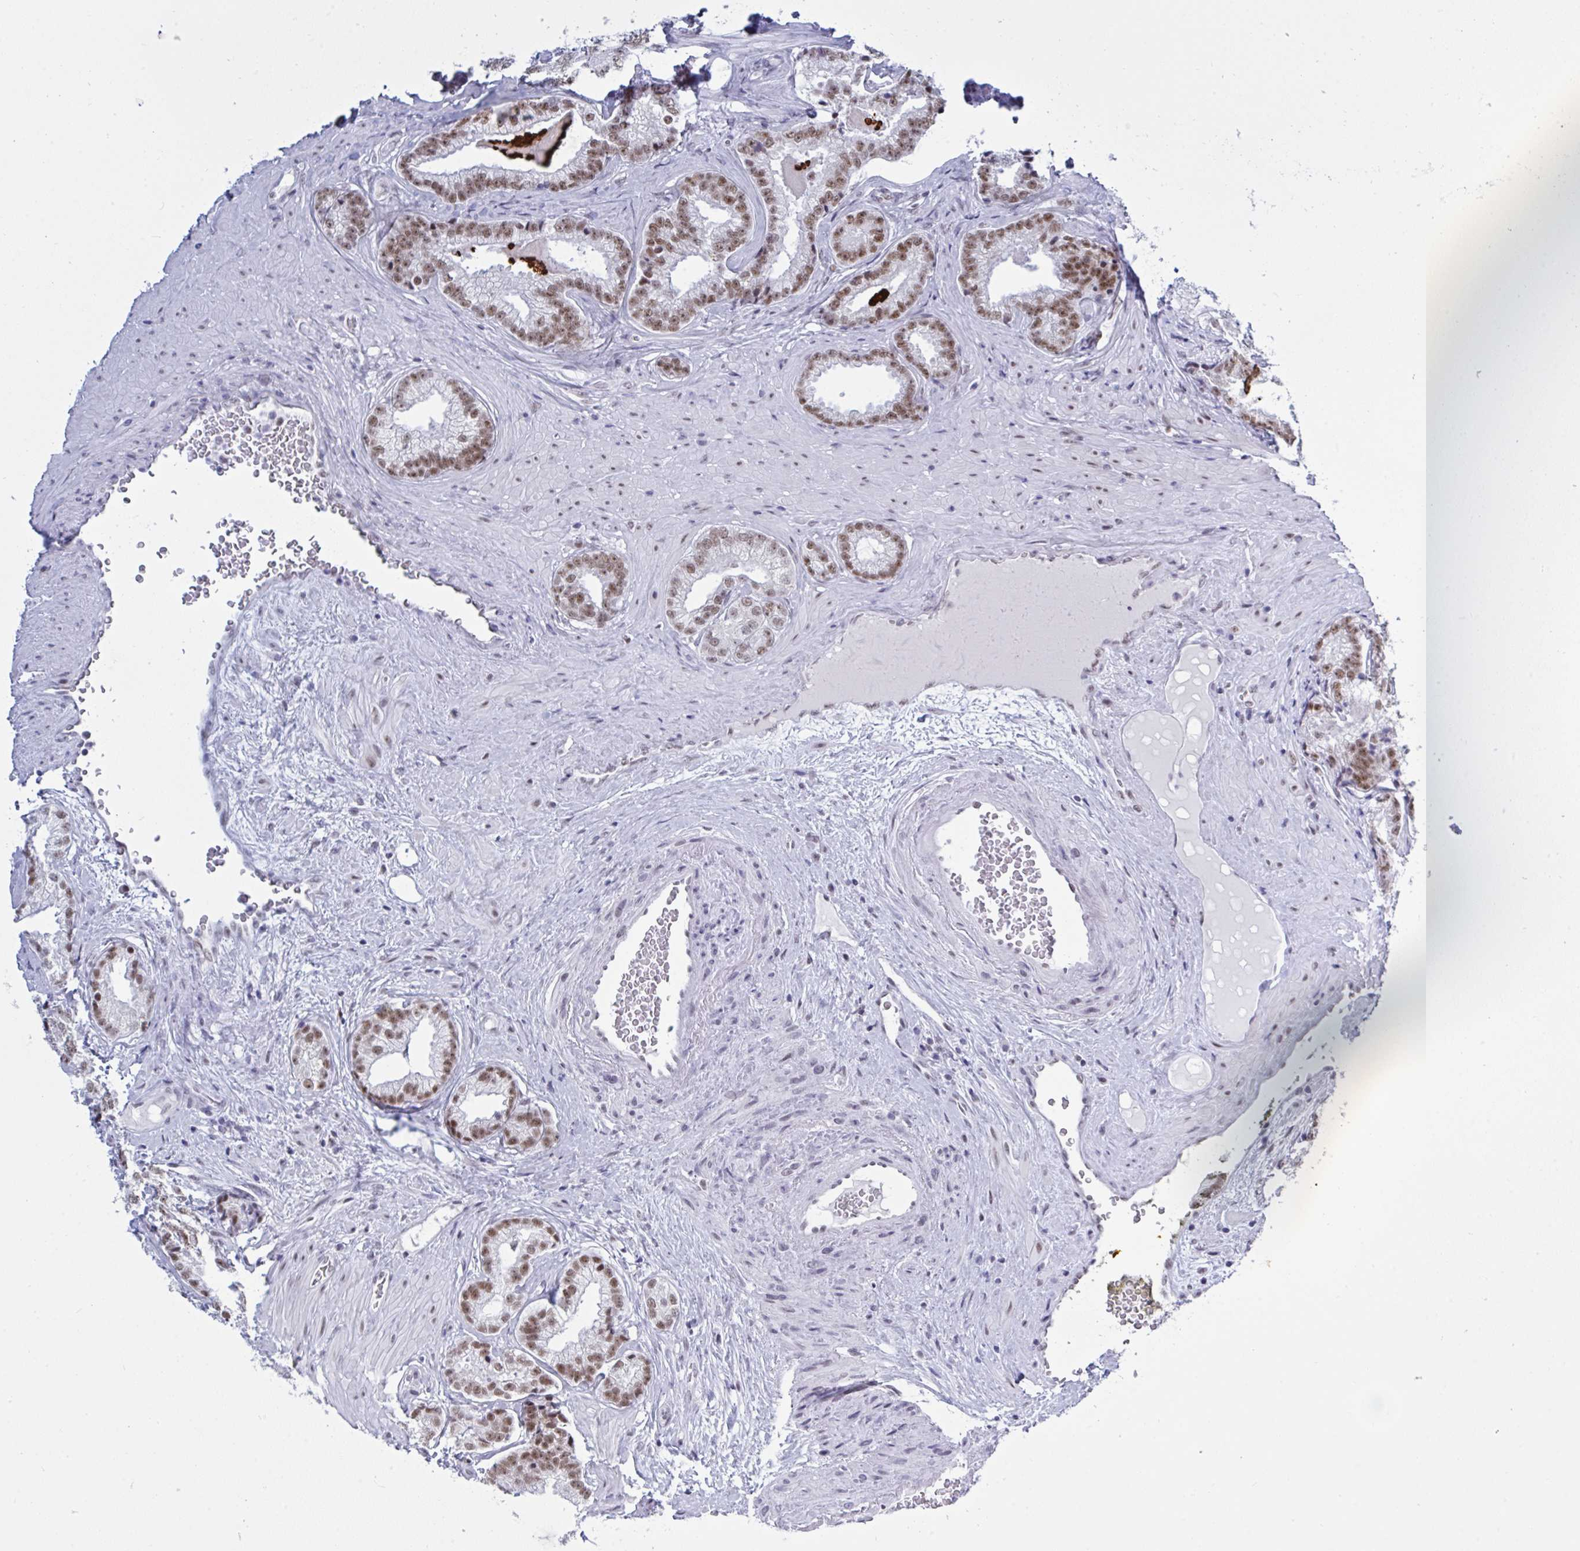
{"staining": {"intensity": "moderate", "quantity": ">75%", "location": "nuclear"}, "tissue": "prostate cancer", "cell_type": "Tumor cells", "image_type": "cancer", "snomed": [{"axis": "morphology", "description": "Adenocarcinoma, Low grade"}, {"axis": "topography", "description": "Prostate"}], "caption": "A medium amount of moderate nuclear expression is present in approximately >75% of tumor cells in prostate low-grade adenocarcinoma tissue. (IHC, brightfield microscopy, high magnification).", "gene": "PPP1R10", "patient": {"sex": "male", "age": 61}}